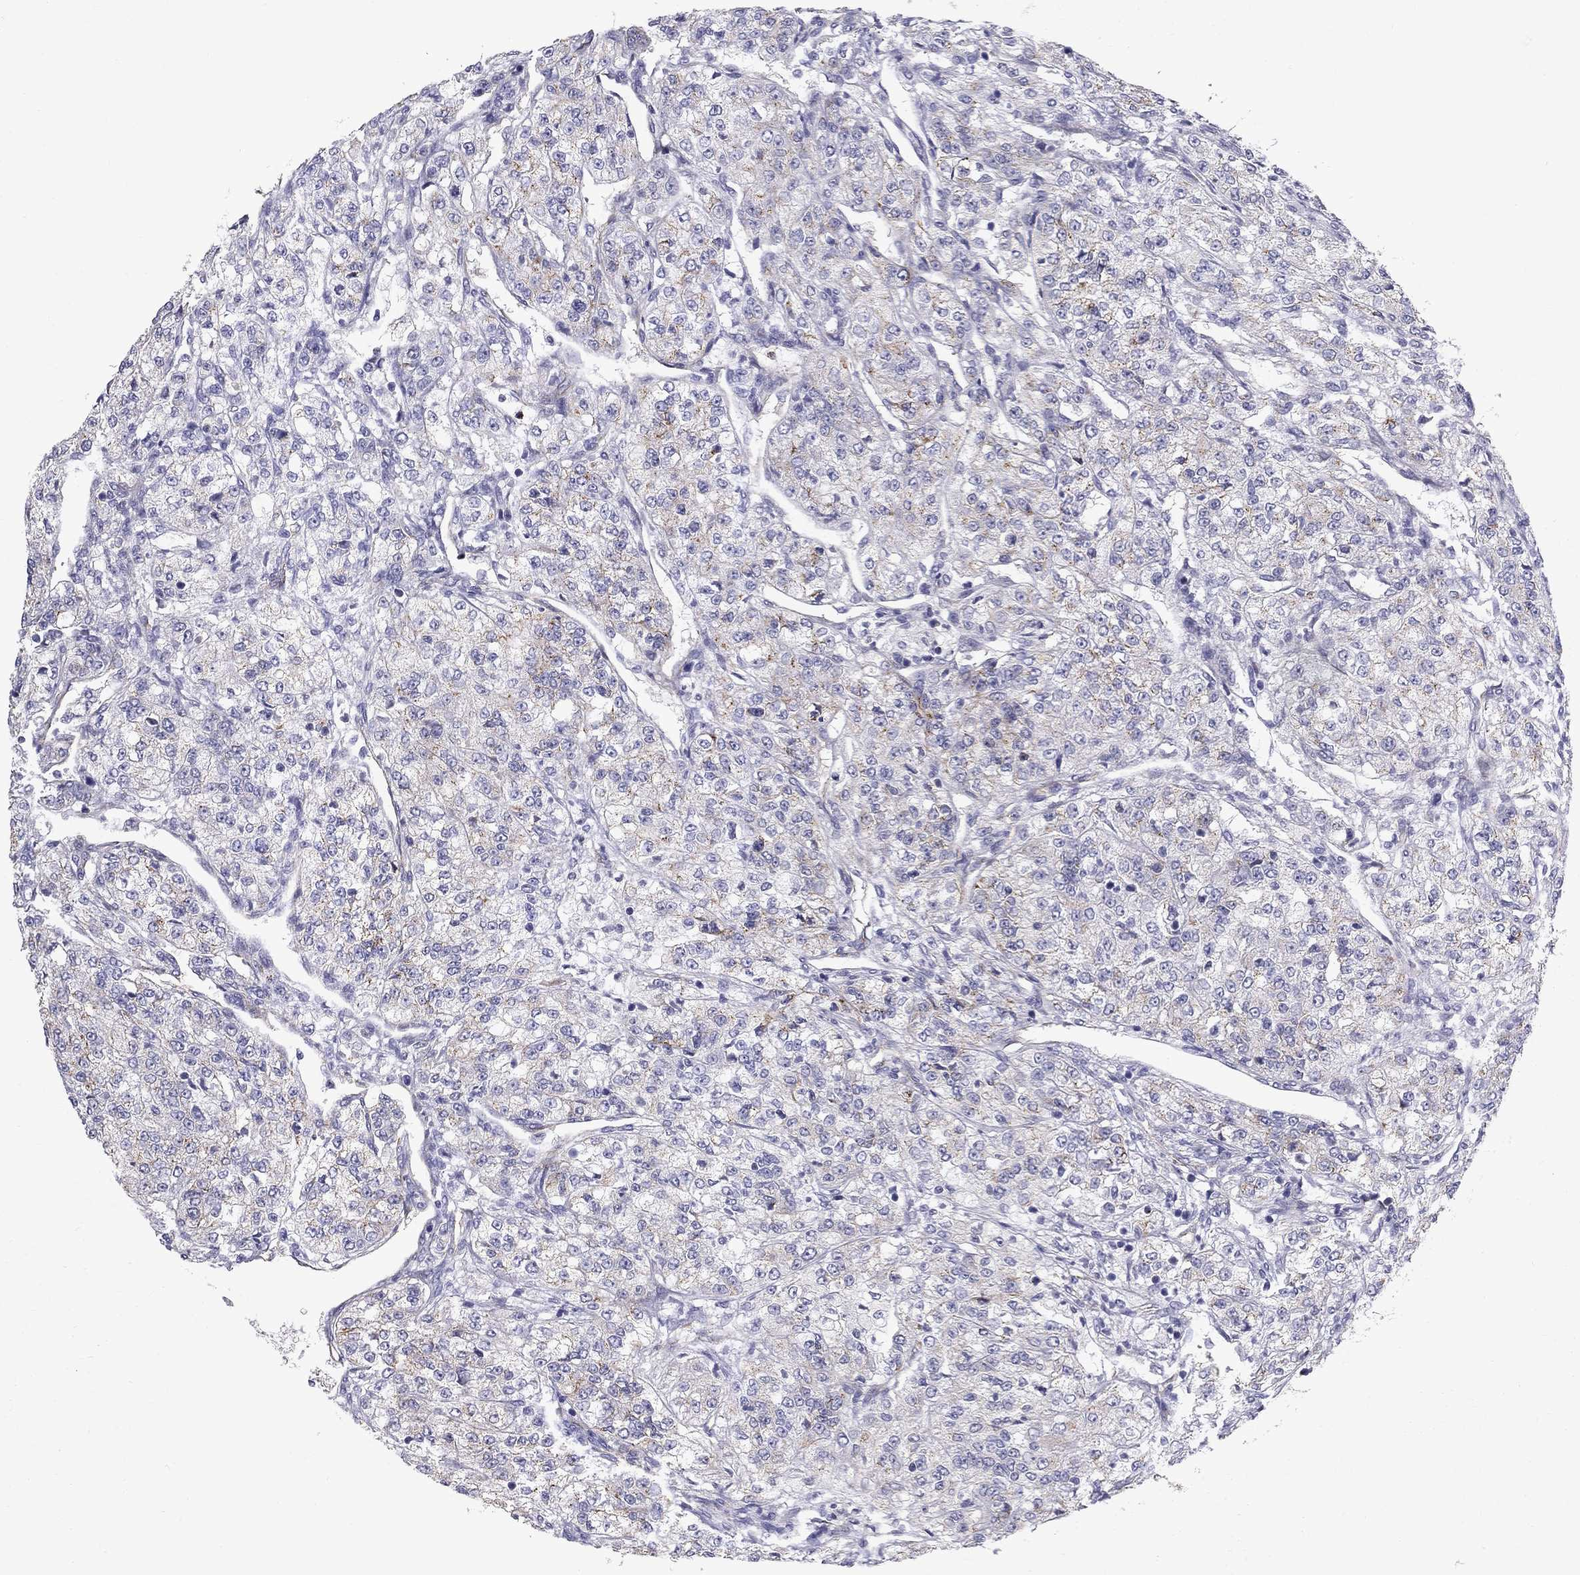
{"staining": {"intensity": "negative", "quantity": "none", "location": "none"}, "tissue": "renal cancer", "cell_type": "Tumor cells", "image_type": "cancer", "snomed": [{"axis": "morphology", "description": "Adenocarcinoma, NOS"}, {"axis": "topography", "description": "Kidney"}], "caption": "IHC of renal cancer demonstrates no staining in tumor cells. (Stains: DAB (3,3'-diaminobenzidine) immunohistochemistry (IHC) with hematoxylin counter stain, Microscopy: brightfield microscopy at high magnification).", "gene": "CLIC6", "patient": {"sex": "female", "age": 63}}